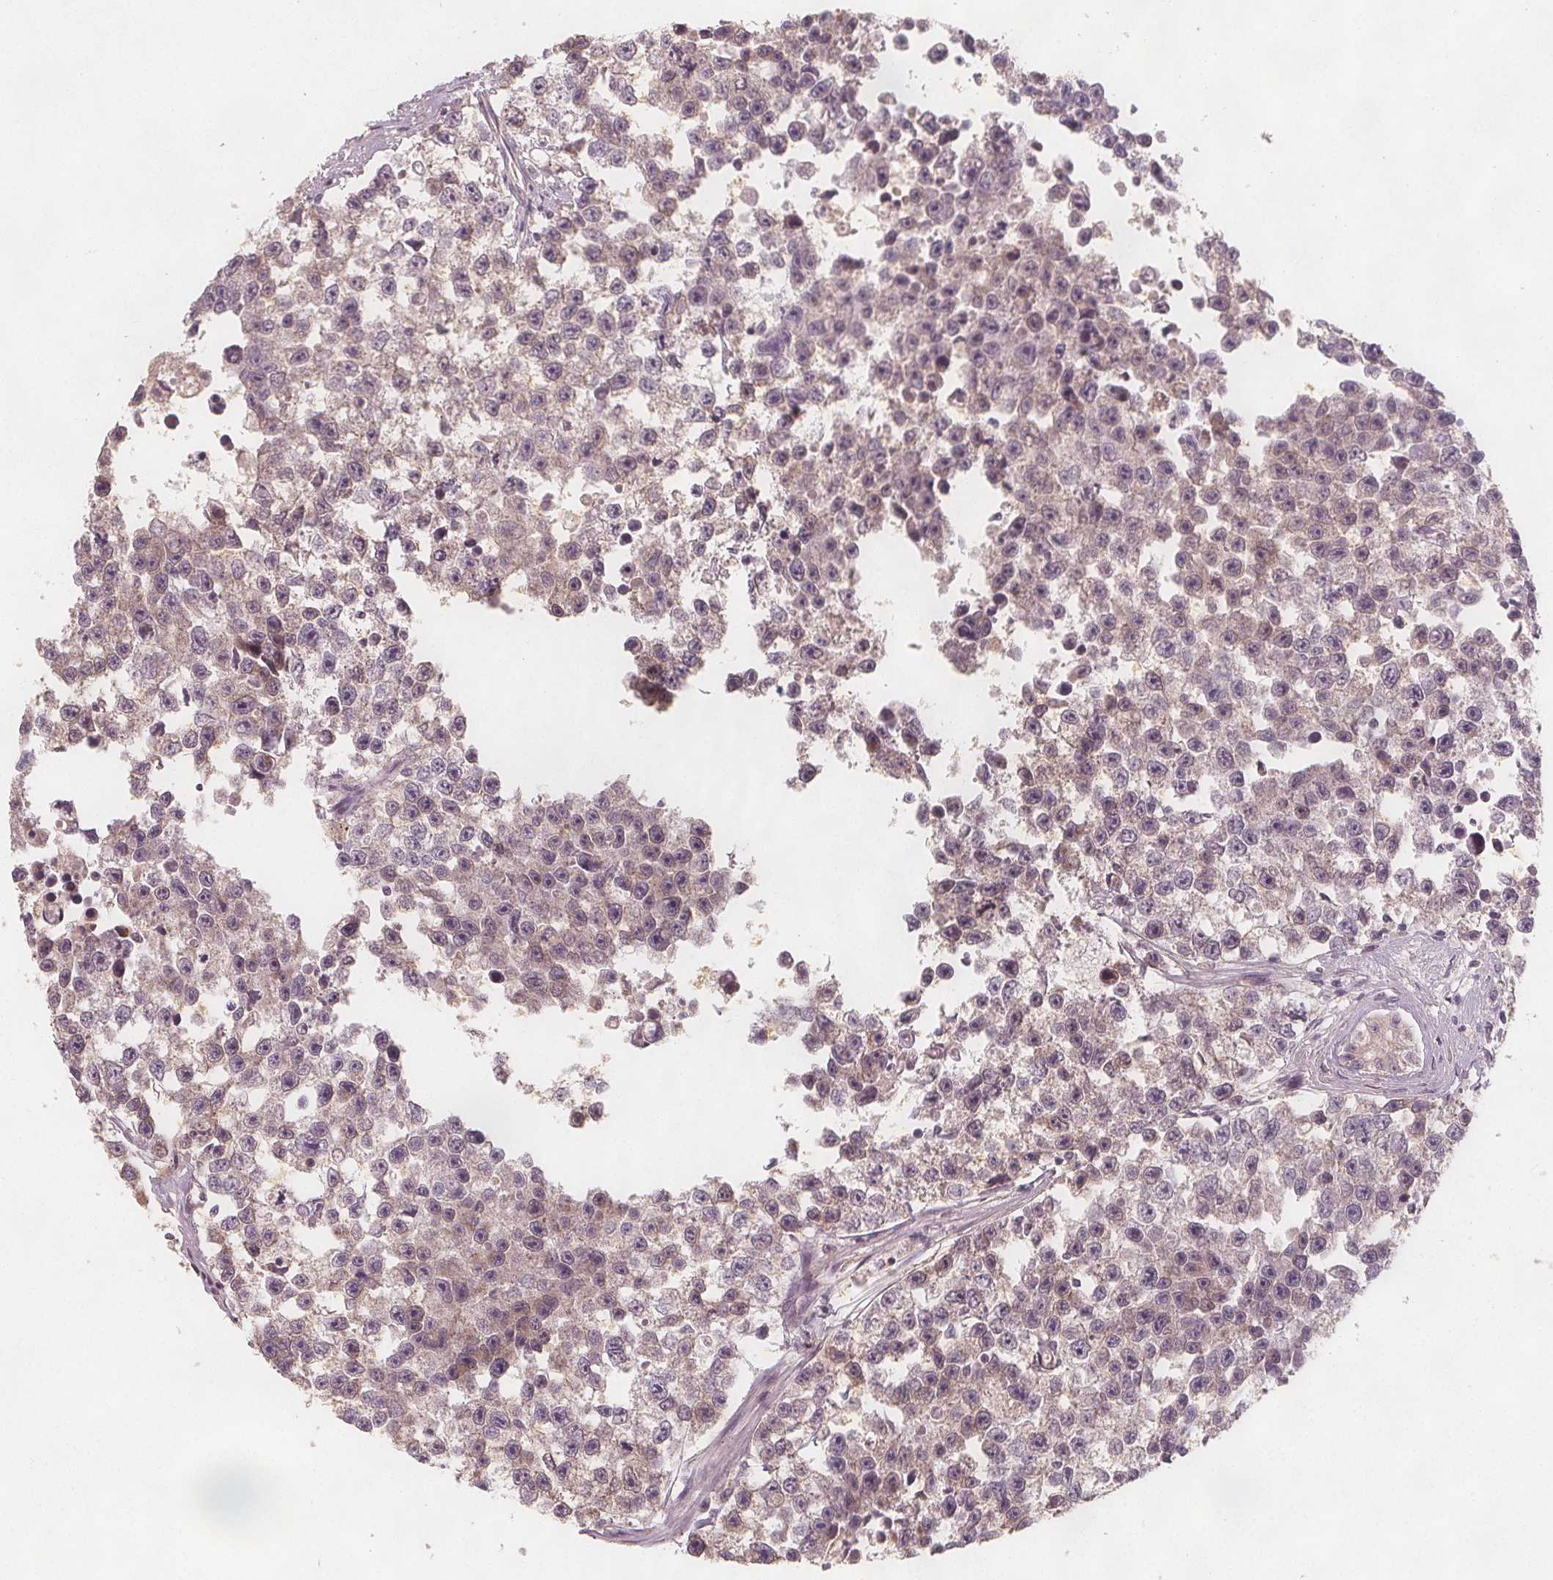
{"staining": {"intensity": "negative", "quantity": "none", "location": "none"}, "tissue": "testis cancer", "cell_type": "Tumor cells", "image_type": "cancer", "snomed": [{"axis": "morphology", "description": "Seminoma, NOS"}, {"axis": "topography", "description": "Testis"}], "caption": "Testis seminoma stained for a protein using immunohistochemistry (IHC) exhibits no positivity tumor cells.", "gene": "NCSTN", "patient": {"sex": "male", "age": 26}}